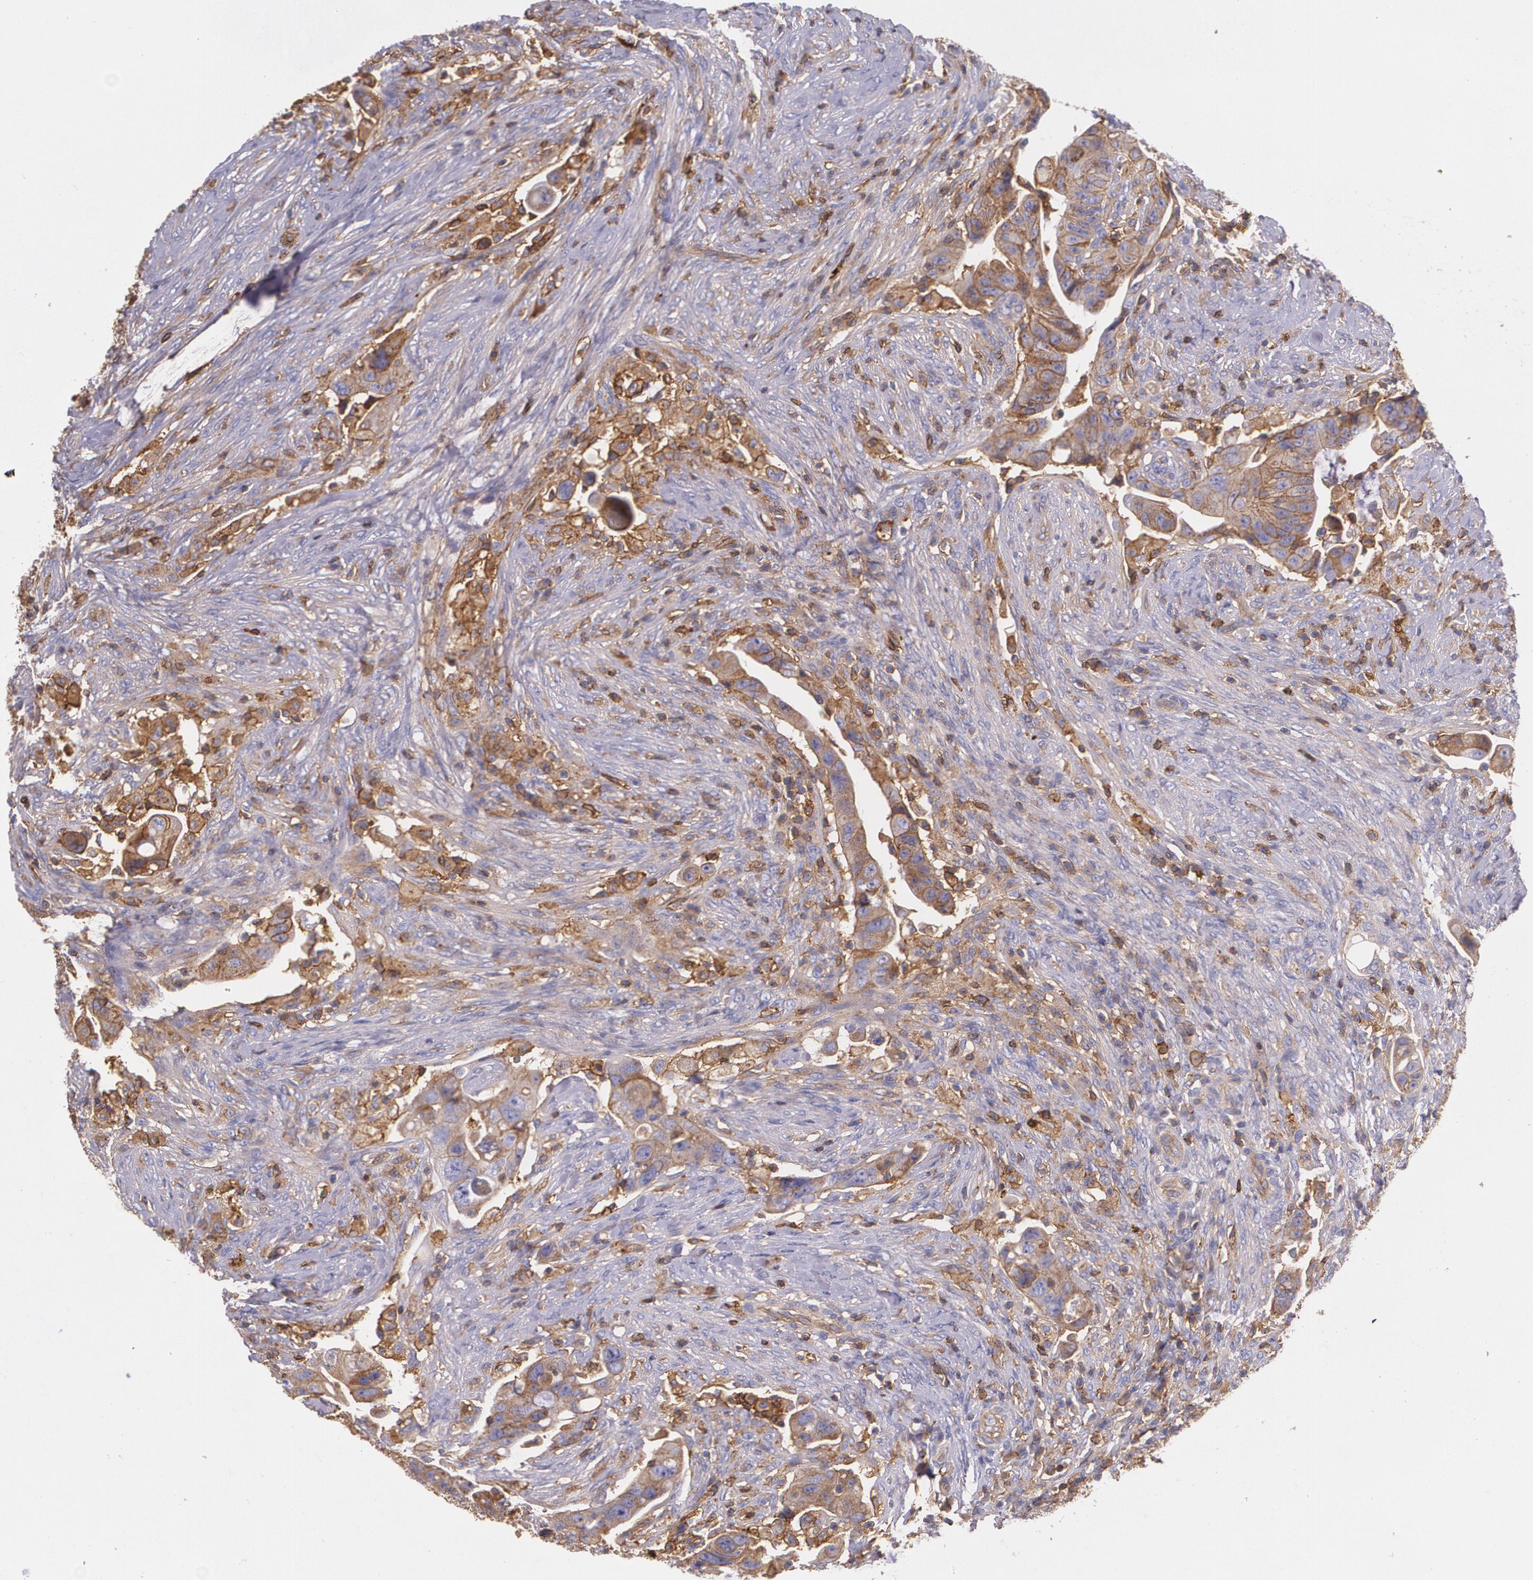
{"staining": {"intensity": "moderate", "quantity": "25%-75%", "location": "cytoplasmic/membranous"}, "tissue": "colorectal cancer", "cell_type": "Tumor cells", "image_type": "cancer", "snomed": [{"axis": "morphology", "description": "Adenocarcinoma, NOS"}, {"axis": "topography", "description": "Rectum"}], "caption": "Immunohistochemical staining of adenocarcinoma (colorectal) exhibits moderate cytoplasmic/membranous protein positivity in about 25%-75% of tumor cells.", "gene": "B2M", "patient": {"sex": "female", "age": 71}}